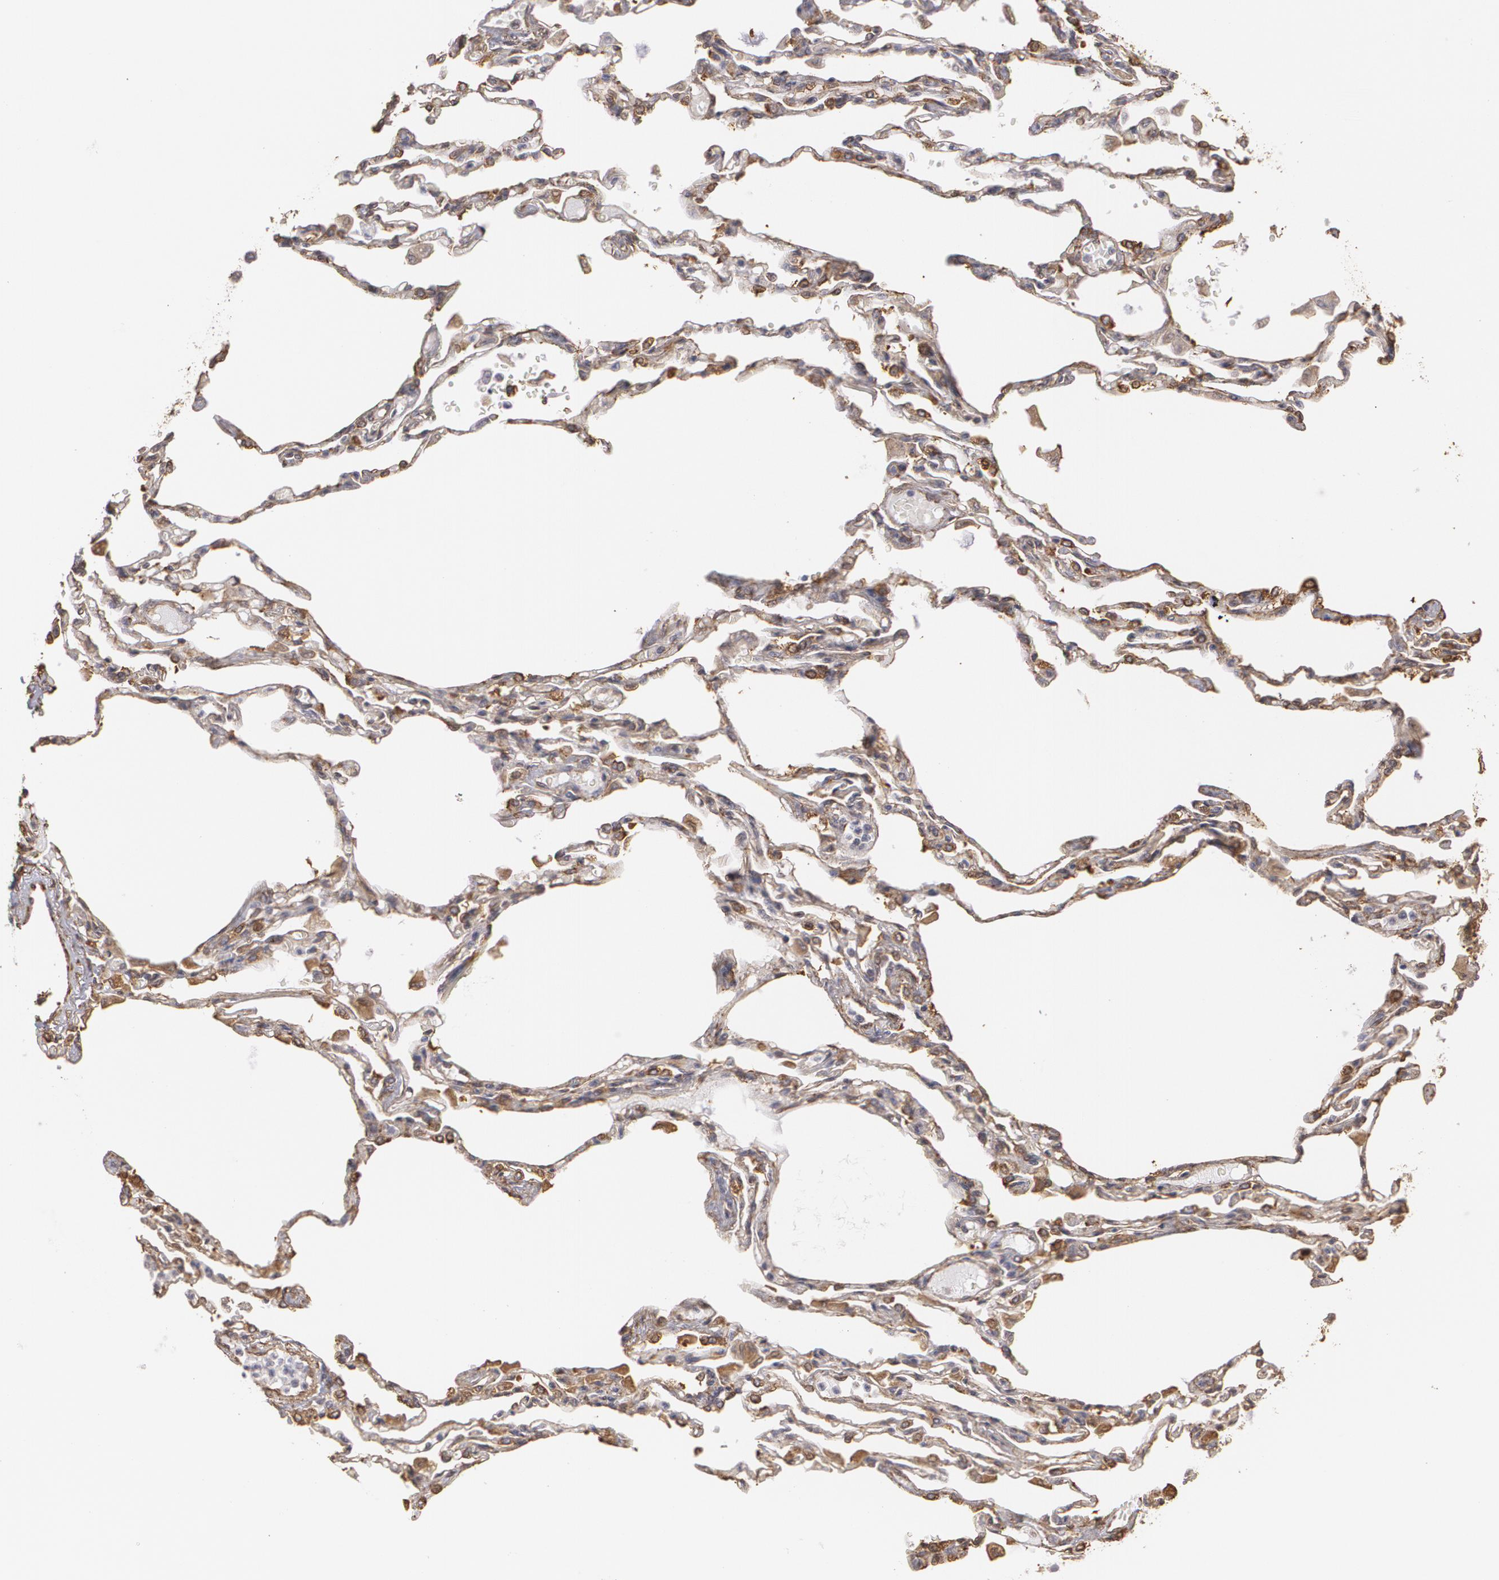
{"staining": {"intensity": "moderate", "quantity": ">75%", "location": "cytoplasmic/membranous"}, "tissue": "bronchus", "cell_type": "Respiratory epithelial cells", "image_type": "normal", "snomed": [{"axis": "morphology", "description": "Normal tissue, NOS"}, {"axis": "topography", "description": "Cartilage tissue"}, {"axis": "topography", "description": "Bronchus"}, {"axis": "topography", "description": "Lung"}, {"axis": "topography", "description": "Peripheral nerve tissue"}], "caption": "Moderate cytoplasmic/membranous staining is present in about >75% of respiratory epithelial cells in normal bronchus.", "gene": "CYB5R3", "patient": {"sex": "female", "age": 49}}